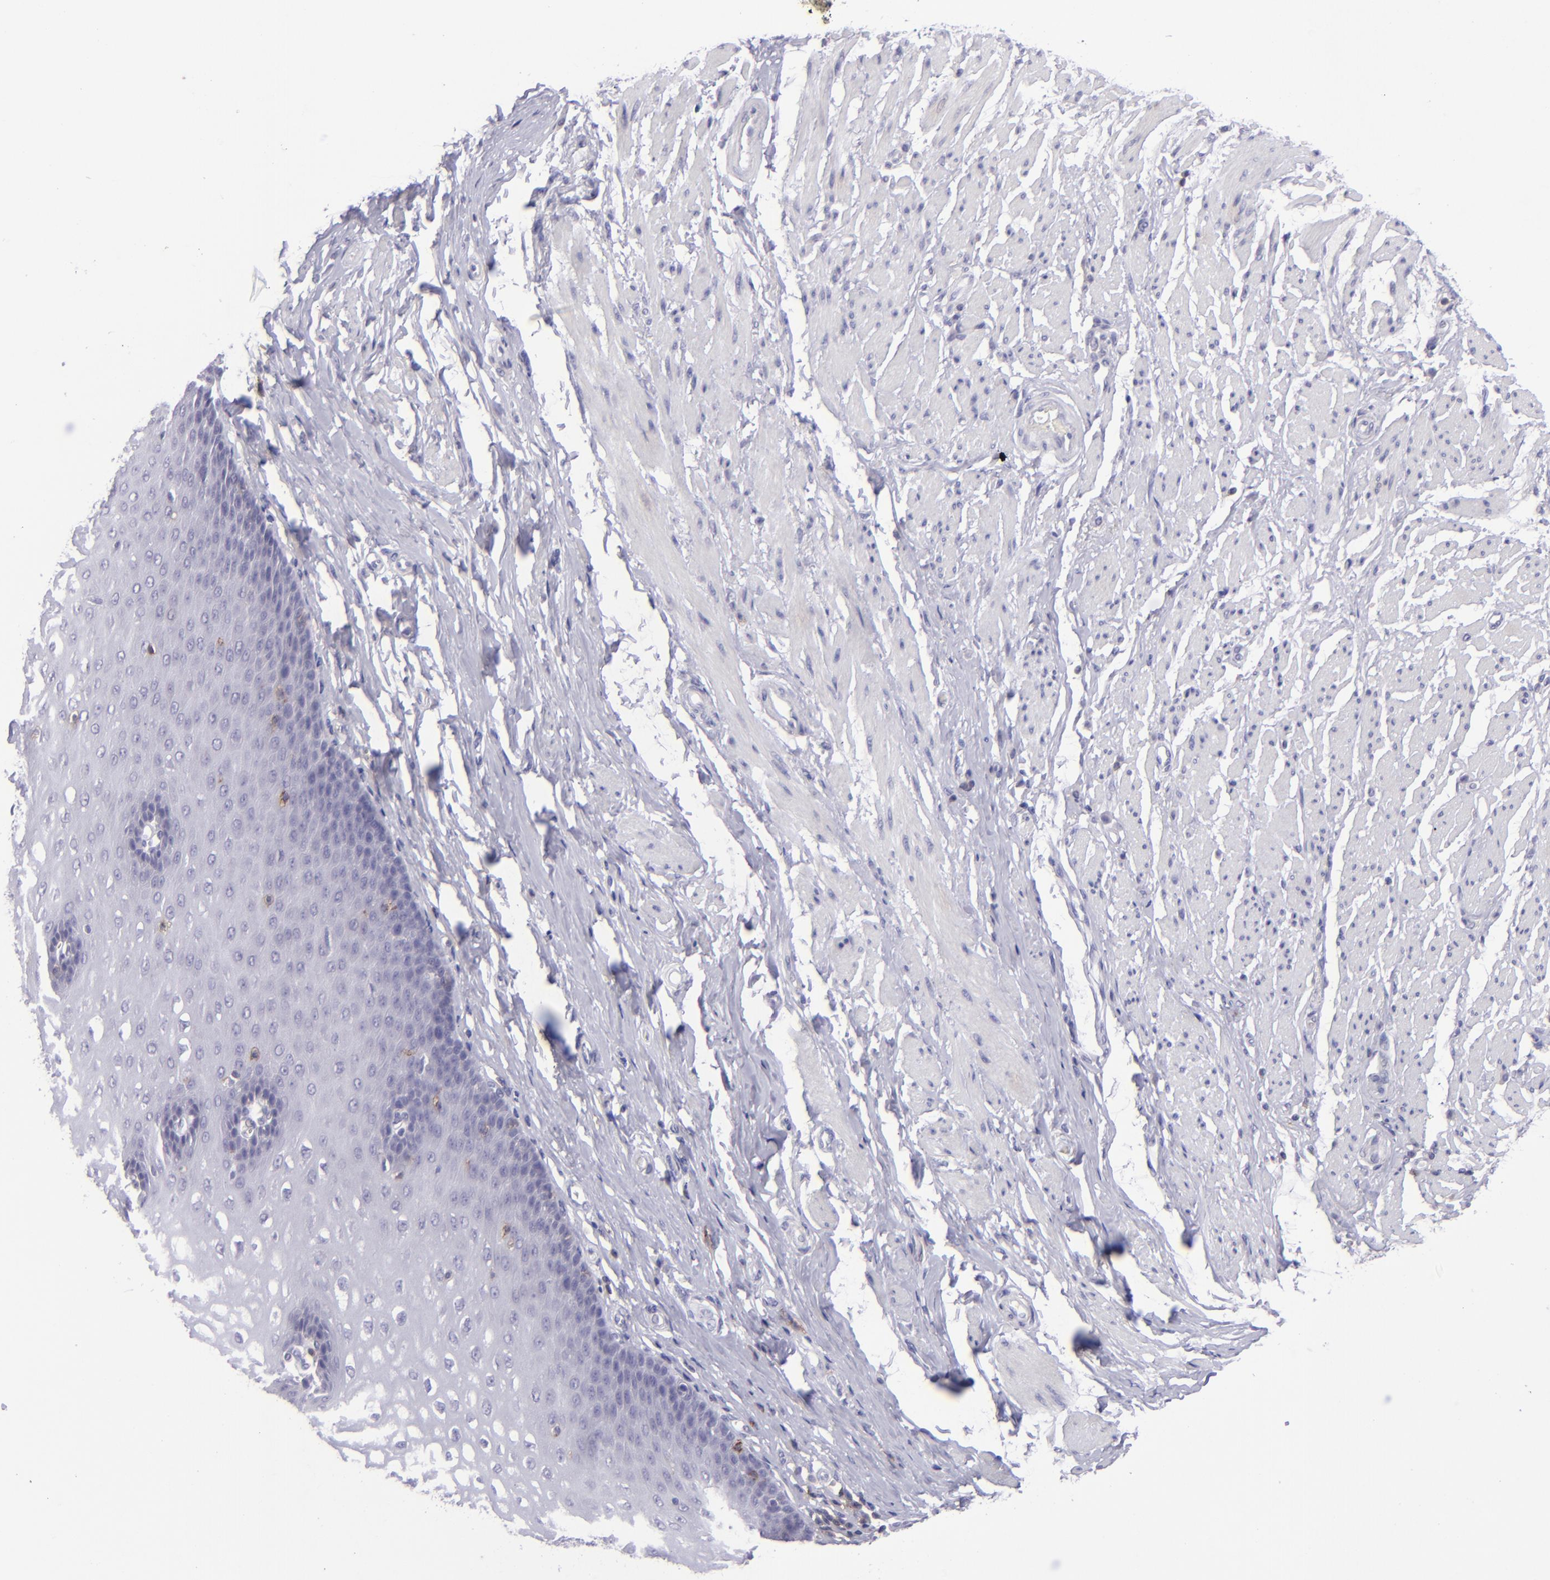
{"staining": {"intensity": "negative", "quantity": "none", "location": "none"}, "tissue": "esophagus", "cell_type": "Squamous epithelial cells", "image_type": "normal", "snomed": [{"axis": "morphology", "description": "Normal tissue, NOS"}, {"axis": "topography", "description": "Esophagus"}], "caption": "Immunohistochemistry micrograph of unremarkable human esophagus stained for a protein (brown), which exhibits no expression in squamous epithelial cells.", "gene": "CD48", "patient": {"sex": "male", "age": 70}}